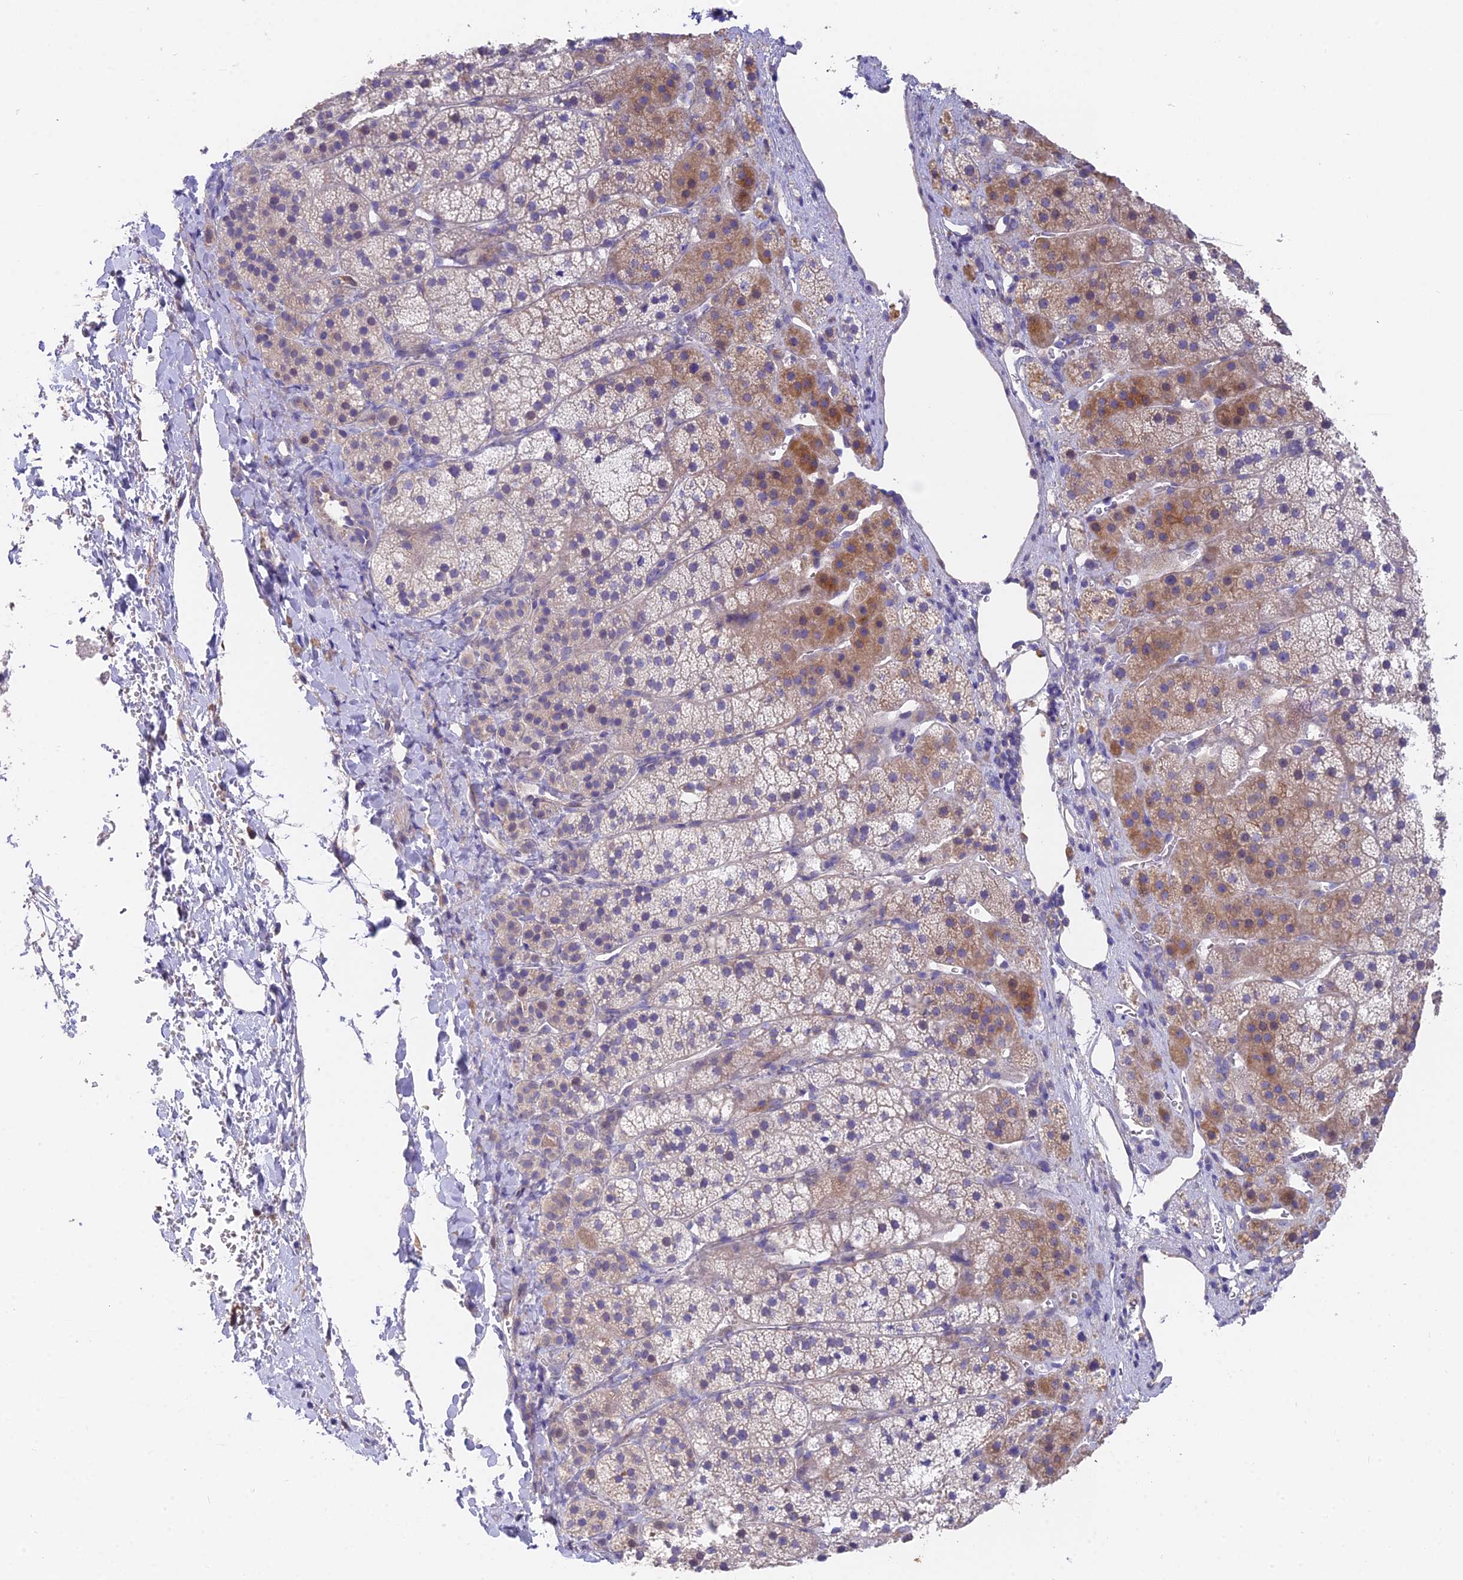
{"staining": {"intensity": "moderate", "quantity": "<25%", "location": "cytoplasmic/membranous"}, "tissue": "adrenal gland", "cell_type": "Glandular cells", "image_type": "normal", "snomed": [{"axis": "morphology", "description": "Normal tissue, NOS"}, {"axis": "topography", "description": "Adrenal gland"}], "caption": "Glandular cells display low levels of moderate cytoplasmic/membranous expression in about <25% of cells in unremarkable human adrenal gland.", "gene": "FAM168B", "patient": {"sex": "female", "age": 44}}